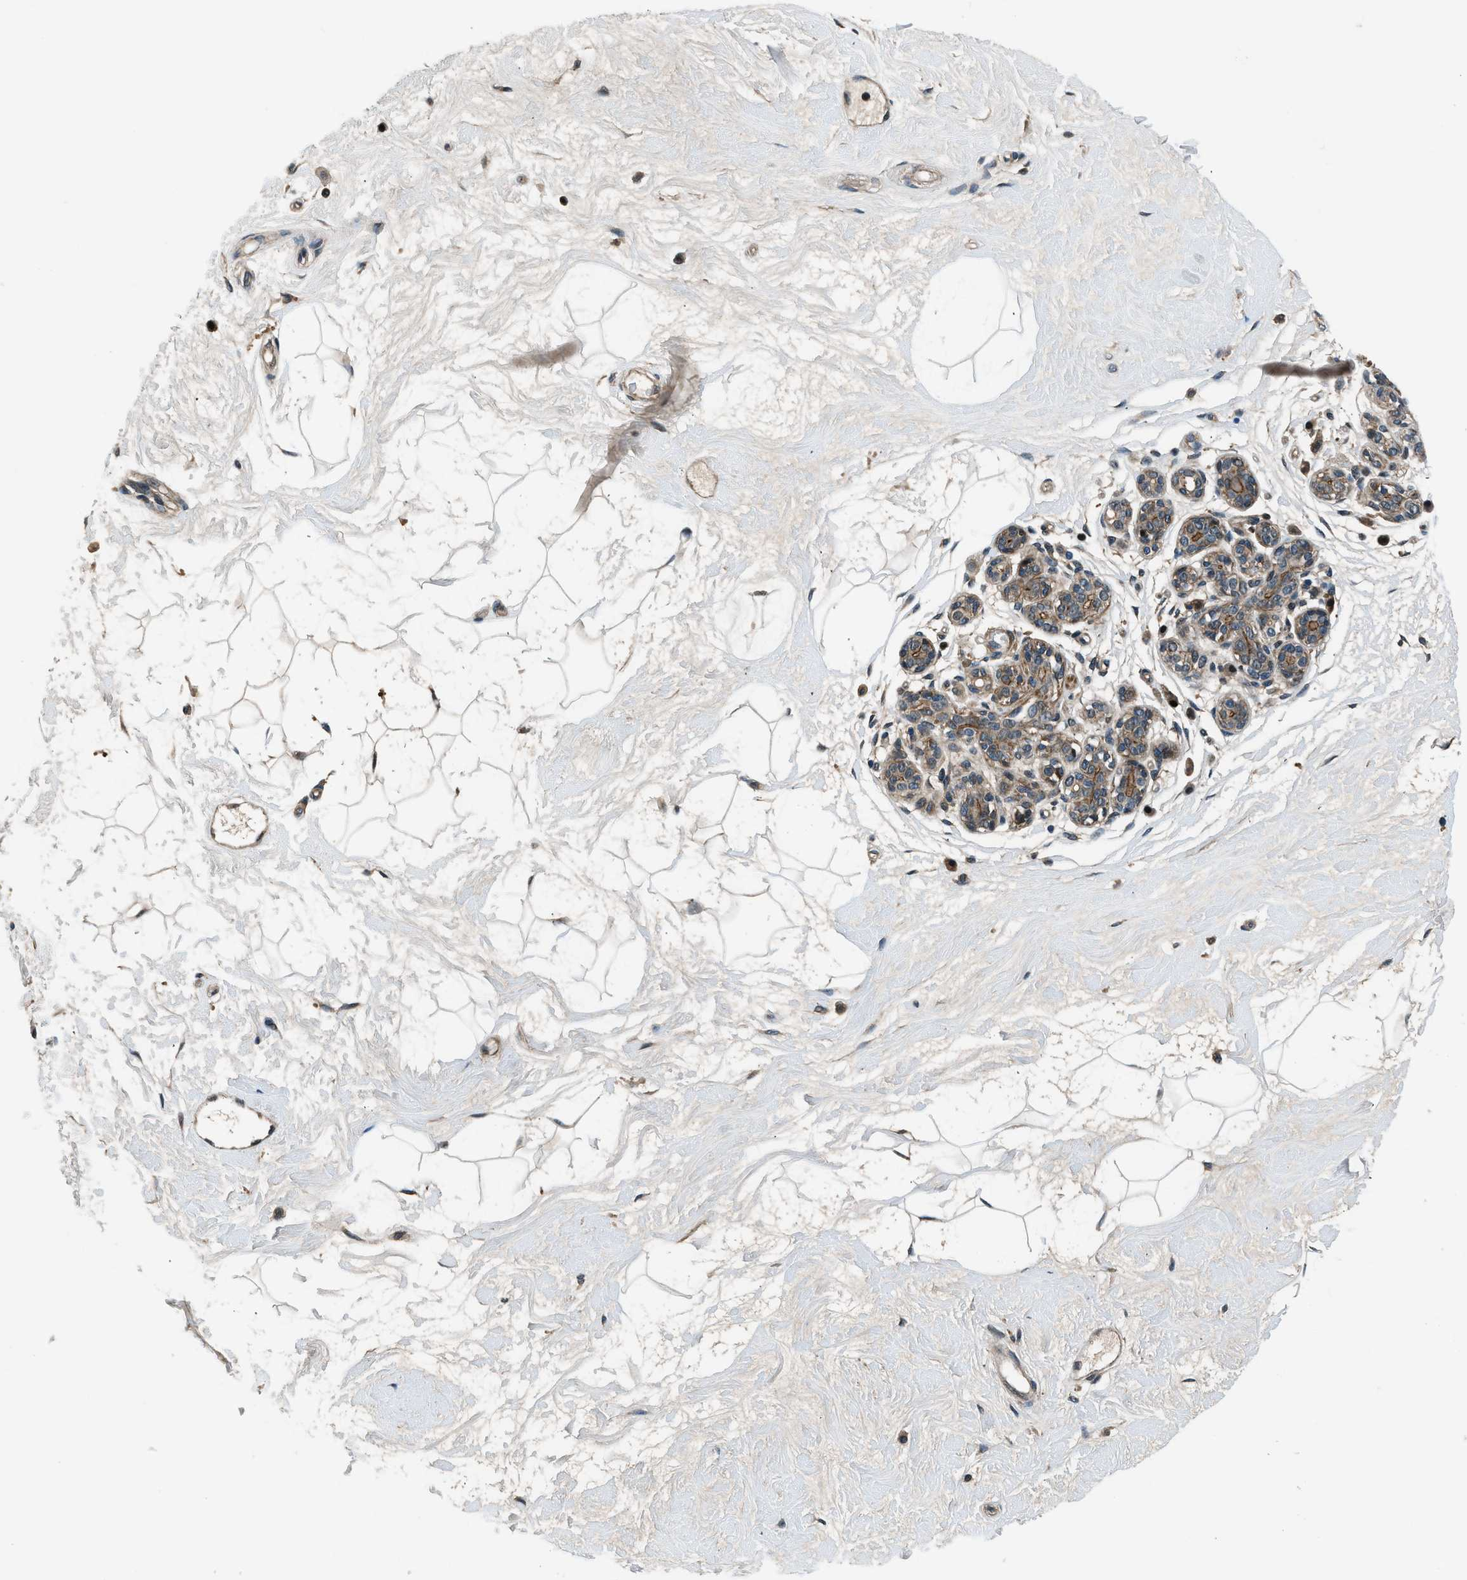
{"staining": {"intensity": "moderate", "quantity": ">75%", "location": "cytoplasmic/membranous"}, "tissue": "breast", "cell_type": "Adipocytes", "image_type": "normal", "snomed": [{"axis": "morphology", "description": "Normal tissue, NOS"}, {"axis": "morphology", "description": "Lobular carcinoma"}, {"axis": "topography", "description": "Breast"}], "caption": "Adipocytes reveal moderate cytoplasmic/membranous positivity in about >75% of cells in normal breast.", "gene": "ARHGEF11", "patient": {"sex": "female", "age": 59}}